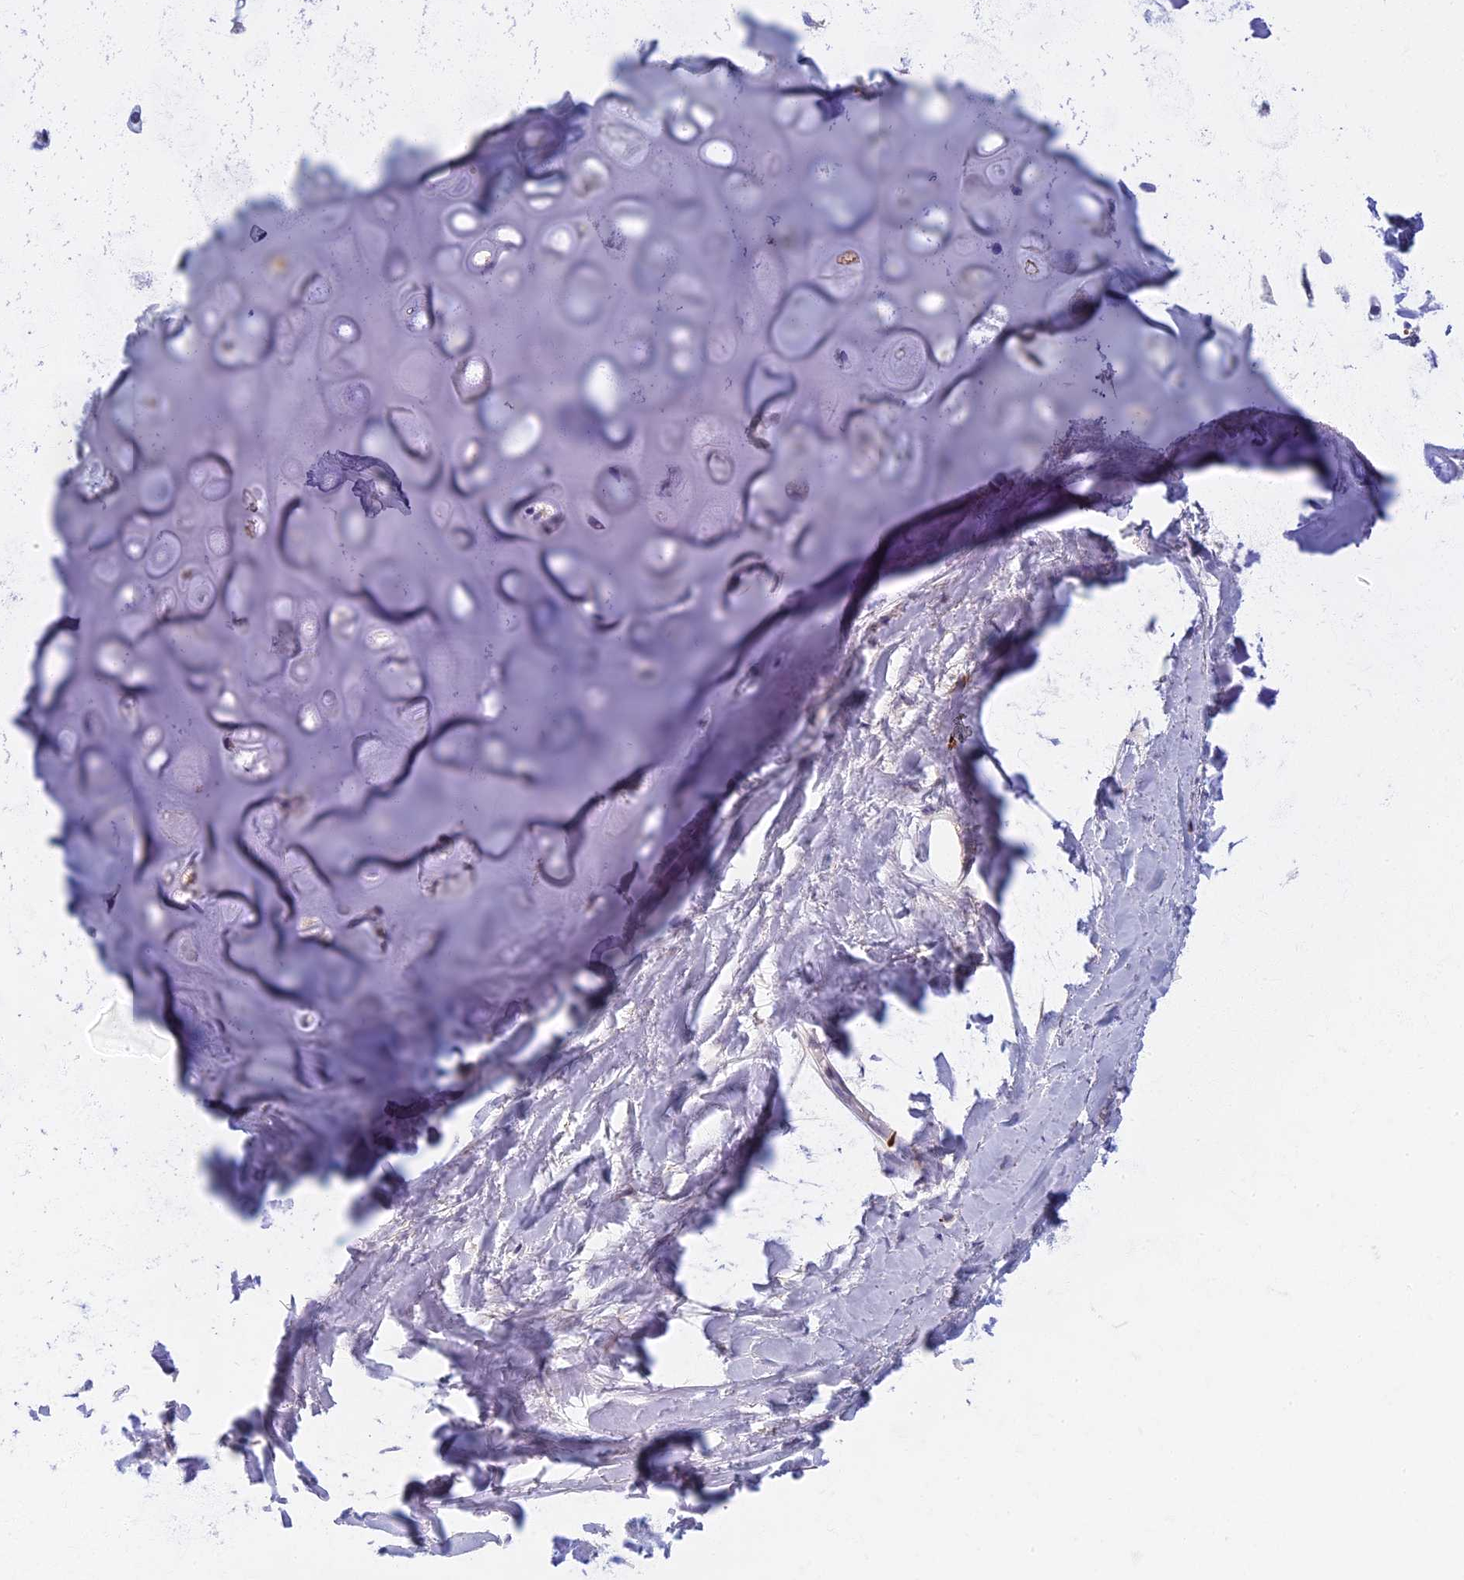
{"staining": {"intensity": "negative", "quantity": "none", "location": "none"}, "tissue": "adipose tissue", "cell_type": "Adipocytes", "image_type": "normal", "snomed": [{"axis": "morphology", "description": "Normal tissue, NOS"}, {"axis": "topography", "description": "Lymph node"}, {"axis": "topography", "description": "Cartilage tissue"}, {"axis": "topography", "description": "Bronchus"}], "caption": "Histopathology image shows no significant protein staining in adipocytes of normal adipose tissue.", "gene": "DDX51", "patient": {"sex": "male", "age": 63}}